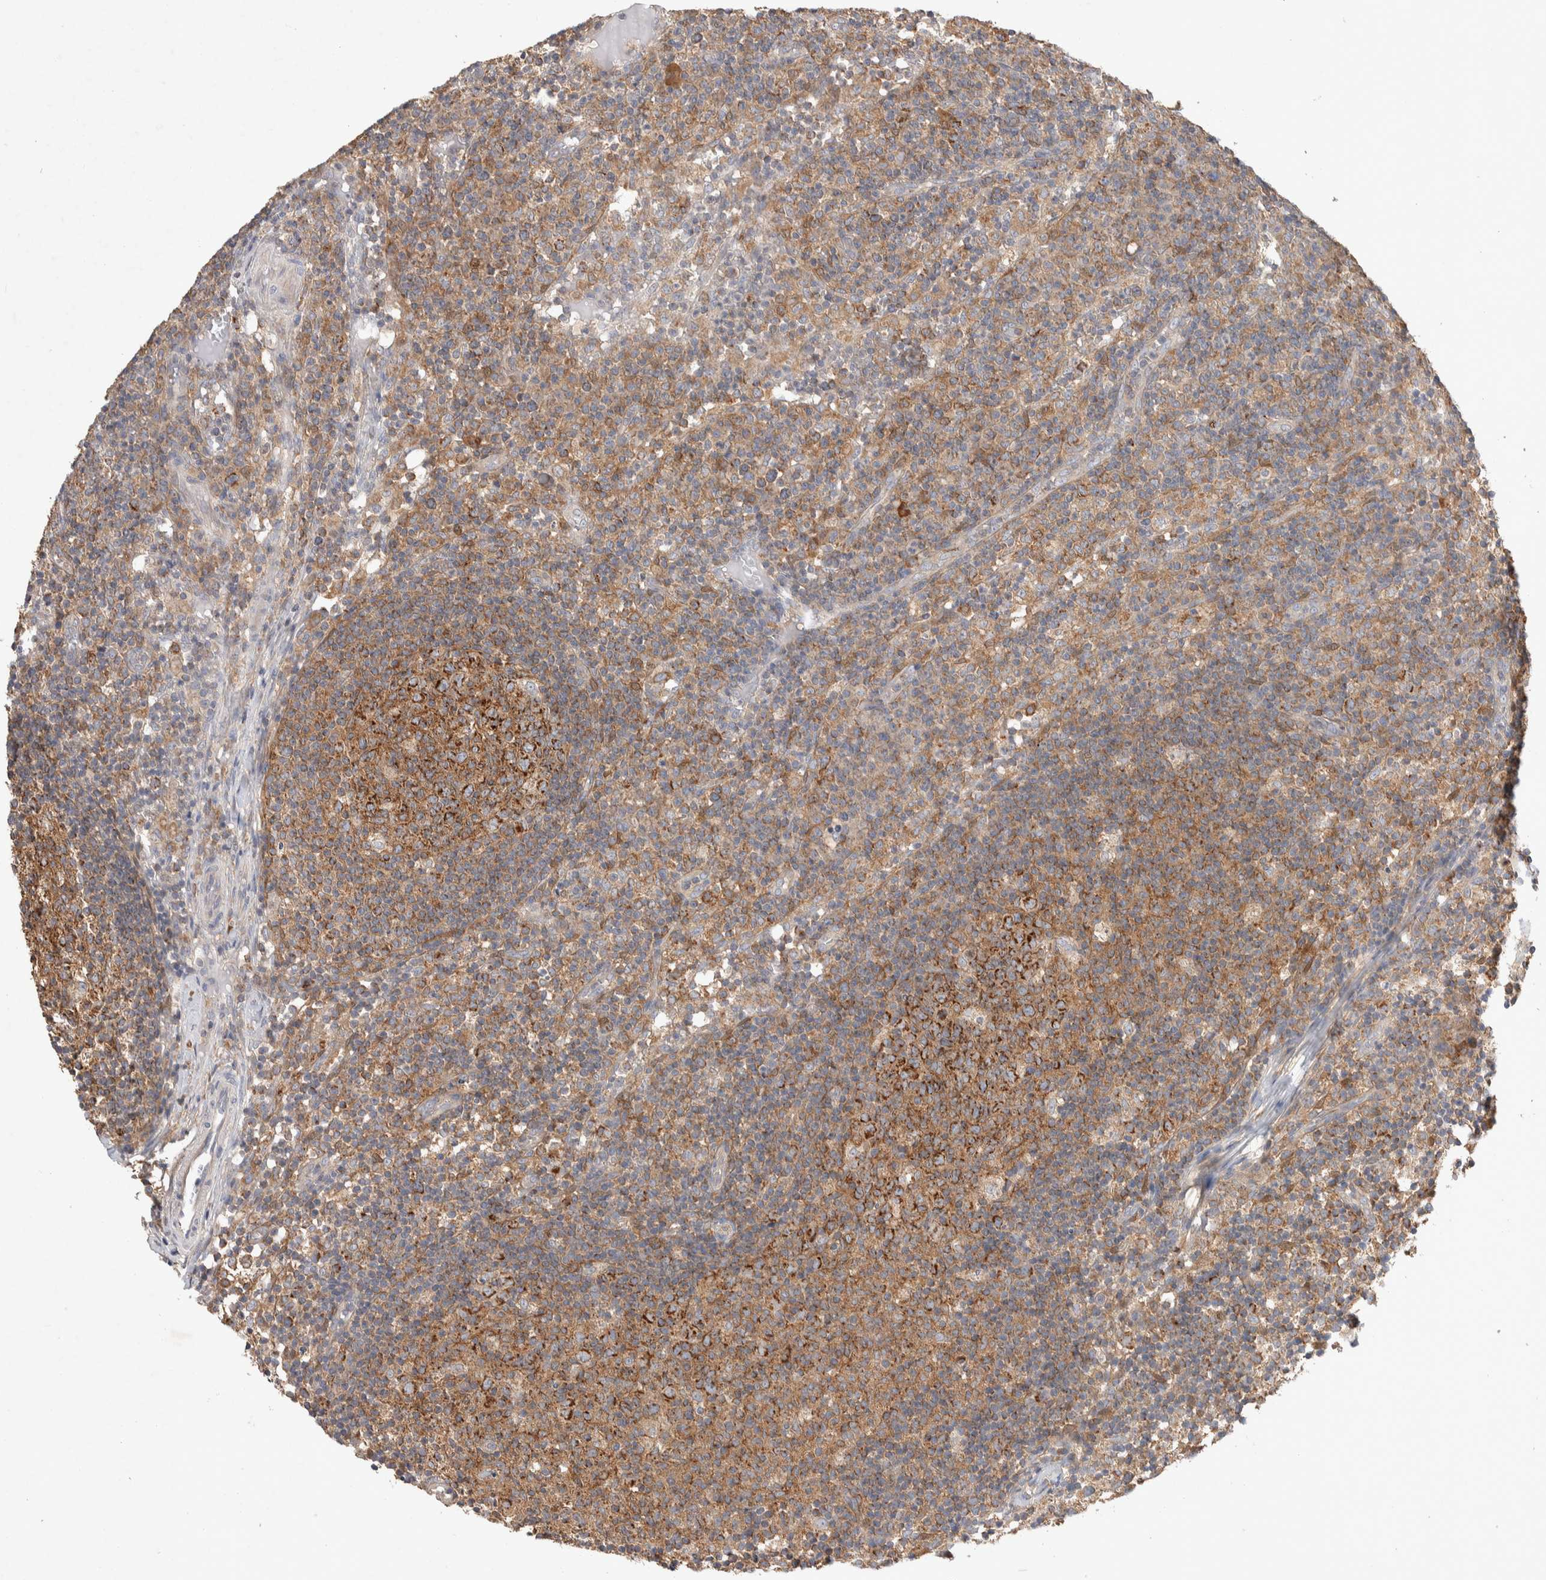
{"staining": {"intensity": "strong", "quantity": ">75%", "location": "cytoplasmic/membranous"}, "tissue": "lymph node", "cell_type": "Germinal center cells", "image_type": "normal", "snomed": [{"axis": "morphology", "description": "Normal tissue, NOS"}, {"axis": "morphology", "description": "Inflammation, NOS"}, {"axis": "topography", "description": "Lymph node"}], "caption": "About >75% of germinal center cells in benign lymph node show strong cytoplasmic/membranous protein positivity as visualized by brown immunohistochemical staining.", "gene": "DEPTOR", "patient": {"sex": "male", "age": 55}}